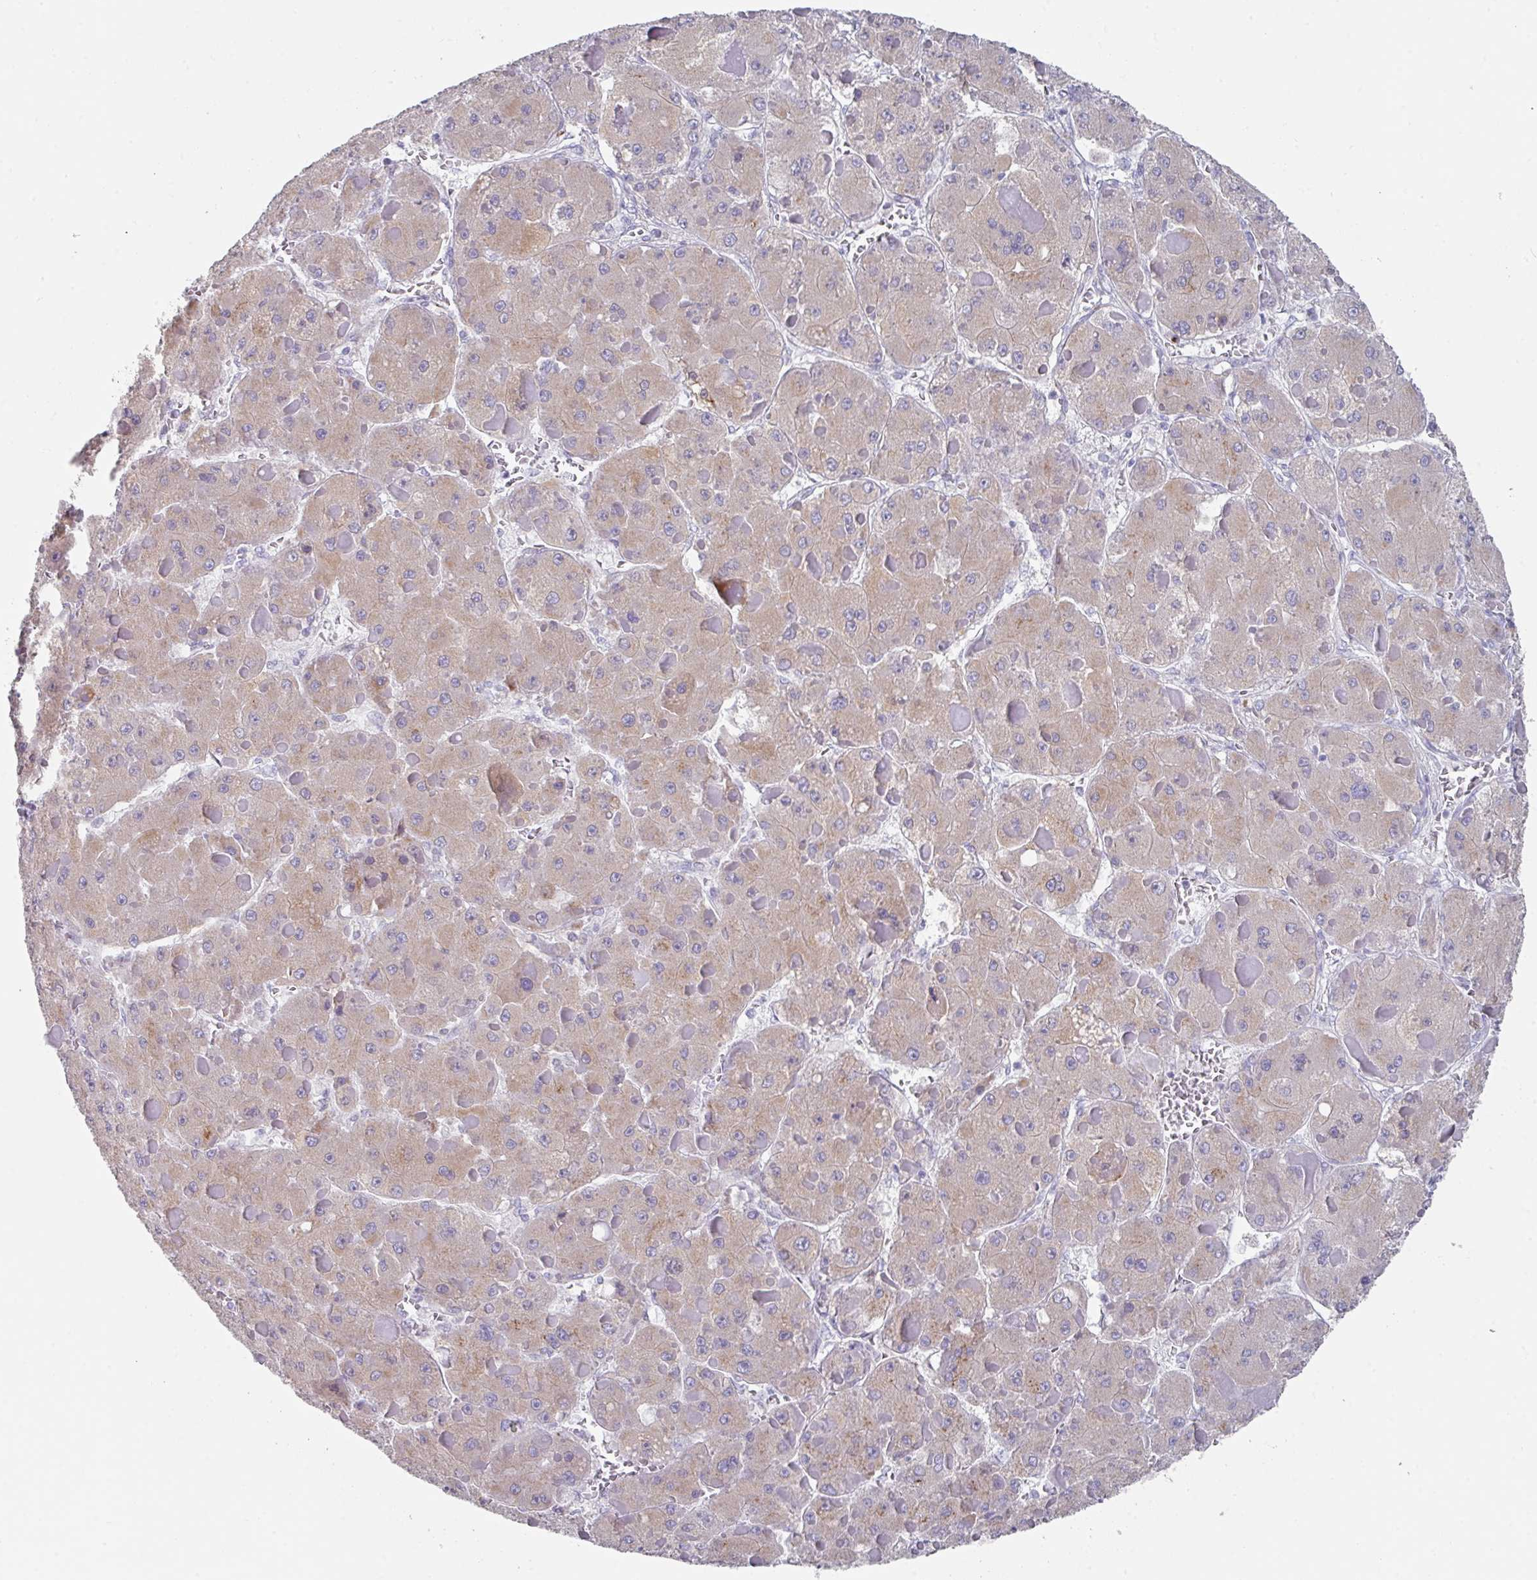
{"staining": {"intensity": "weak", "quantity": ">75%", "location": "cytoplasmic/membranous"}, "tissue": "liver cancer", "cell_type": "Tumor cells", "image_type": "cancer", "snomed": [{"axis": "morphology", "description": "Carcinoma, Hepatocellular, NOS"}, {"axis": "topography", "description": "Liver"}], "caption": "This is an image of immunohistochemistry staining of liver hepatocellular carcinoma, which shows weak expression in the cytoplasmic/membranous of tumor cells.", "gene": "VKORC1L1", "patient": {"sex": "female", "age": 73}}